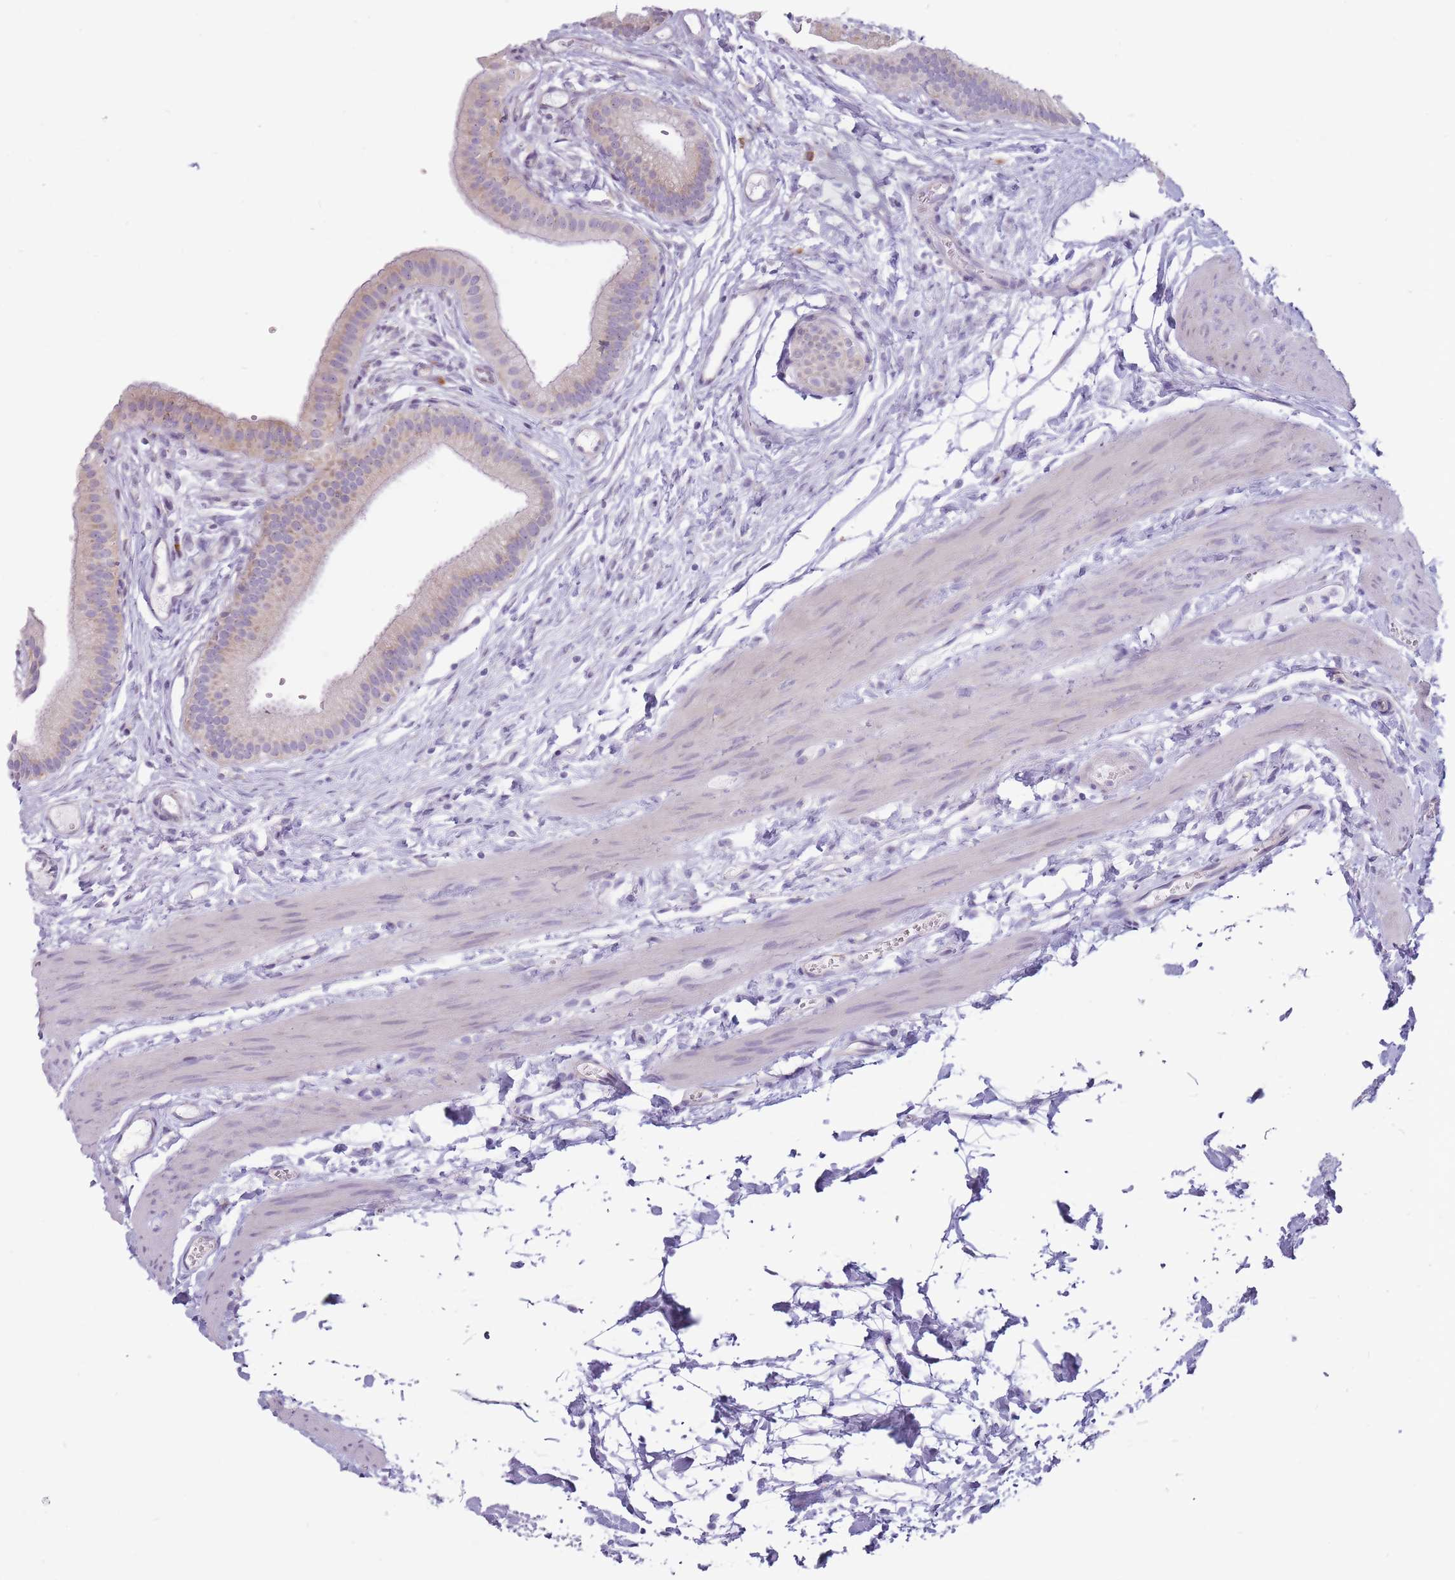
{"staining": {"intensity": "moderate", "quantity": "25%-75%", "location": "cytoplasmic/membranous"}, "tissue": "gallbladder", "cell_type": "Glandular cells", "image_type": "normal", "snomed": [{"axis": "morphology", "description": "Normal tissue, NOS"}, {"axis": "topography", "description": "Gallbladder"}], "caption": "Immunohistochemistry (DAB) staining of normal gallbladder shows moderate cytoplasmic/membranous protein positivity in approximately 25%-75% of glandular cells.", "gene": "RPL18", "patient": {"sex": "female", "age": 54}}